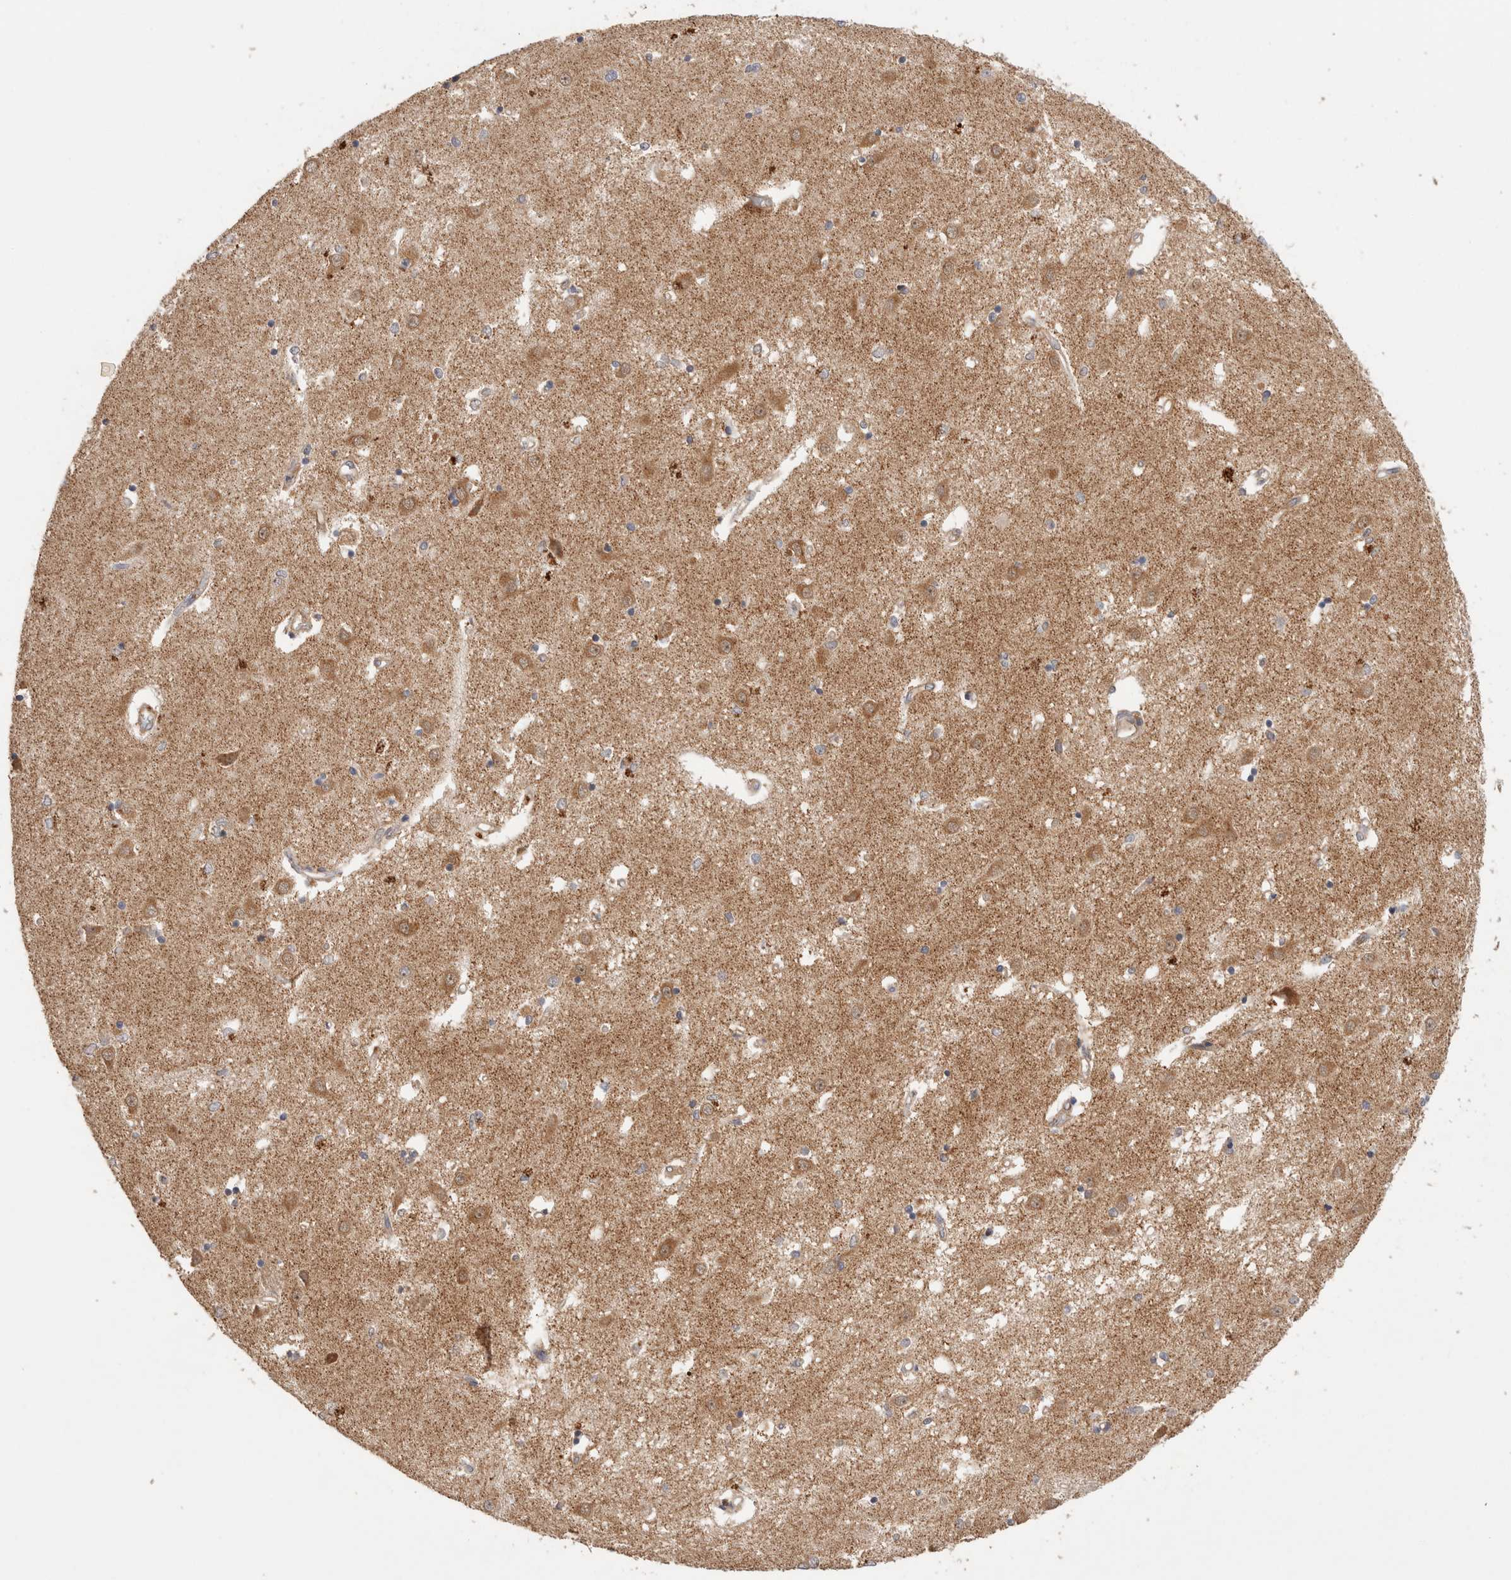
{"staining": {"intensity": "weak", "quantity": "<25%", "location": "cytoplasmic/membranous"}, "tissue": "caudate", "cell_type": "Glial cells", "image_type": "normal", "snomed": [{"axis": "morphology", "description": "Normal tissue, NOS"}, {"axis": "topography", "description": "Lateral ventricle wall"}], "caption": "An image of caudate stained for a protein demonstrates no brown staining in glial cells. (Immunohistochemistry, brightfield microscopy, high magnification).", "gene": "C8orf44", "patient": {"sex": "male", "age": 45}}